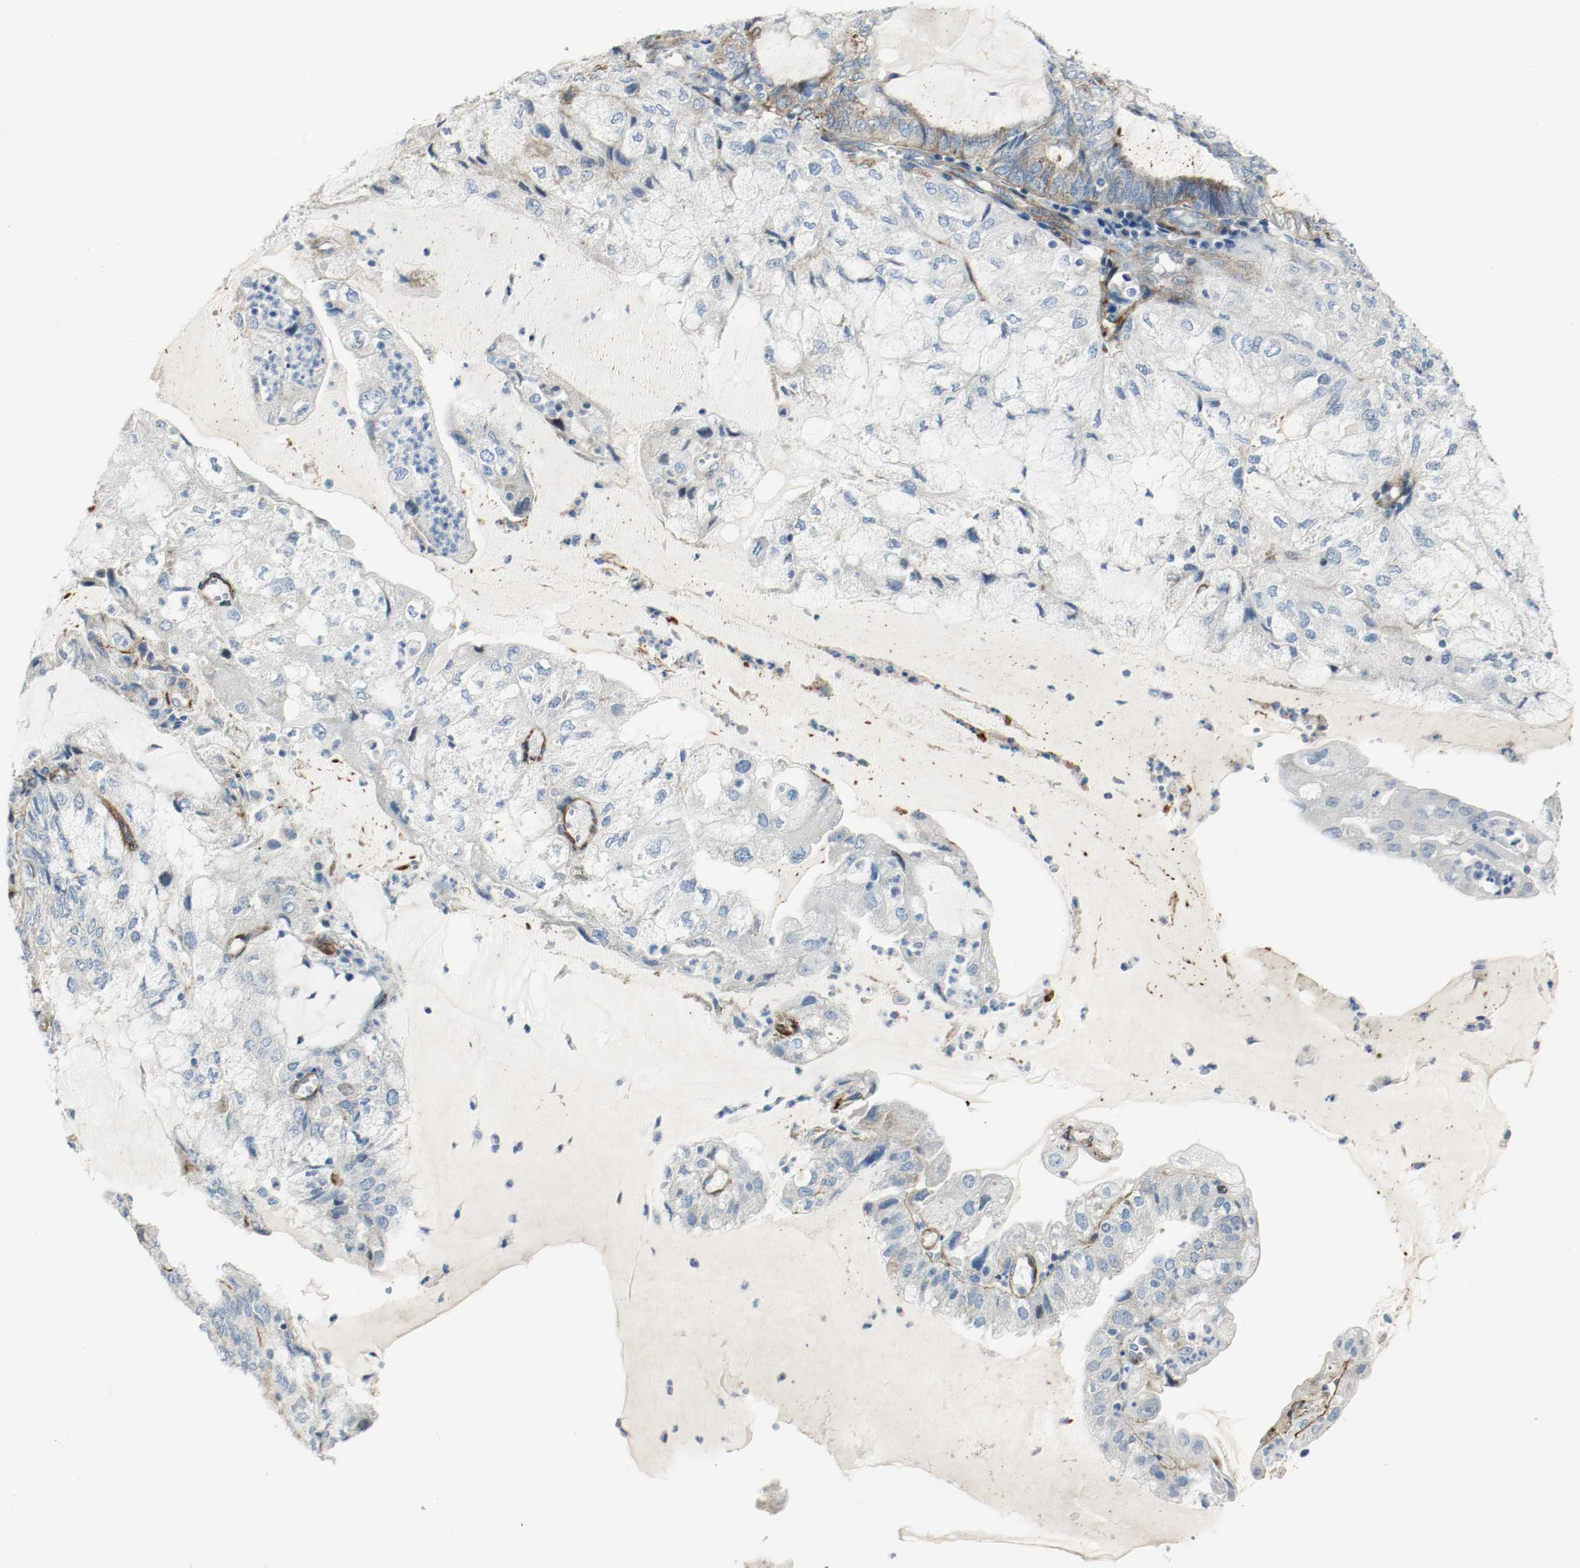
{"staining": {"intensity": "negative", "quantity": "none", "location": "none"}, "tissue": "endometrial cancer", "cell_type": "Tumor cells", "image_type": "cancer", "snomed": [{"axis": "morphology", "description": "Adenocarcinoma, NOS"}, {"axis": "topography", "description": "Endometrium"}], "caption": "Immunohistochemical staining of endometrial cancer (adenocarcinoma) exhibits no significant positivity in tumor cells.", "gene": "LAMB1", "patient": {"sex": "female", "age": 81}}